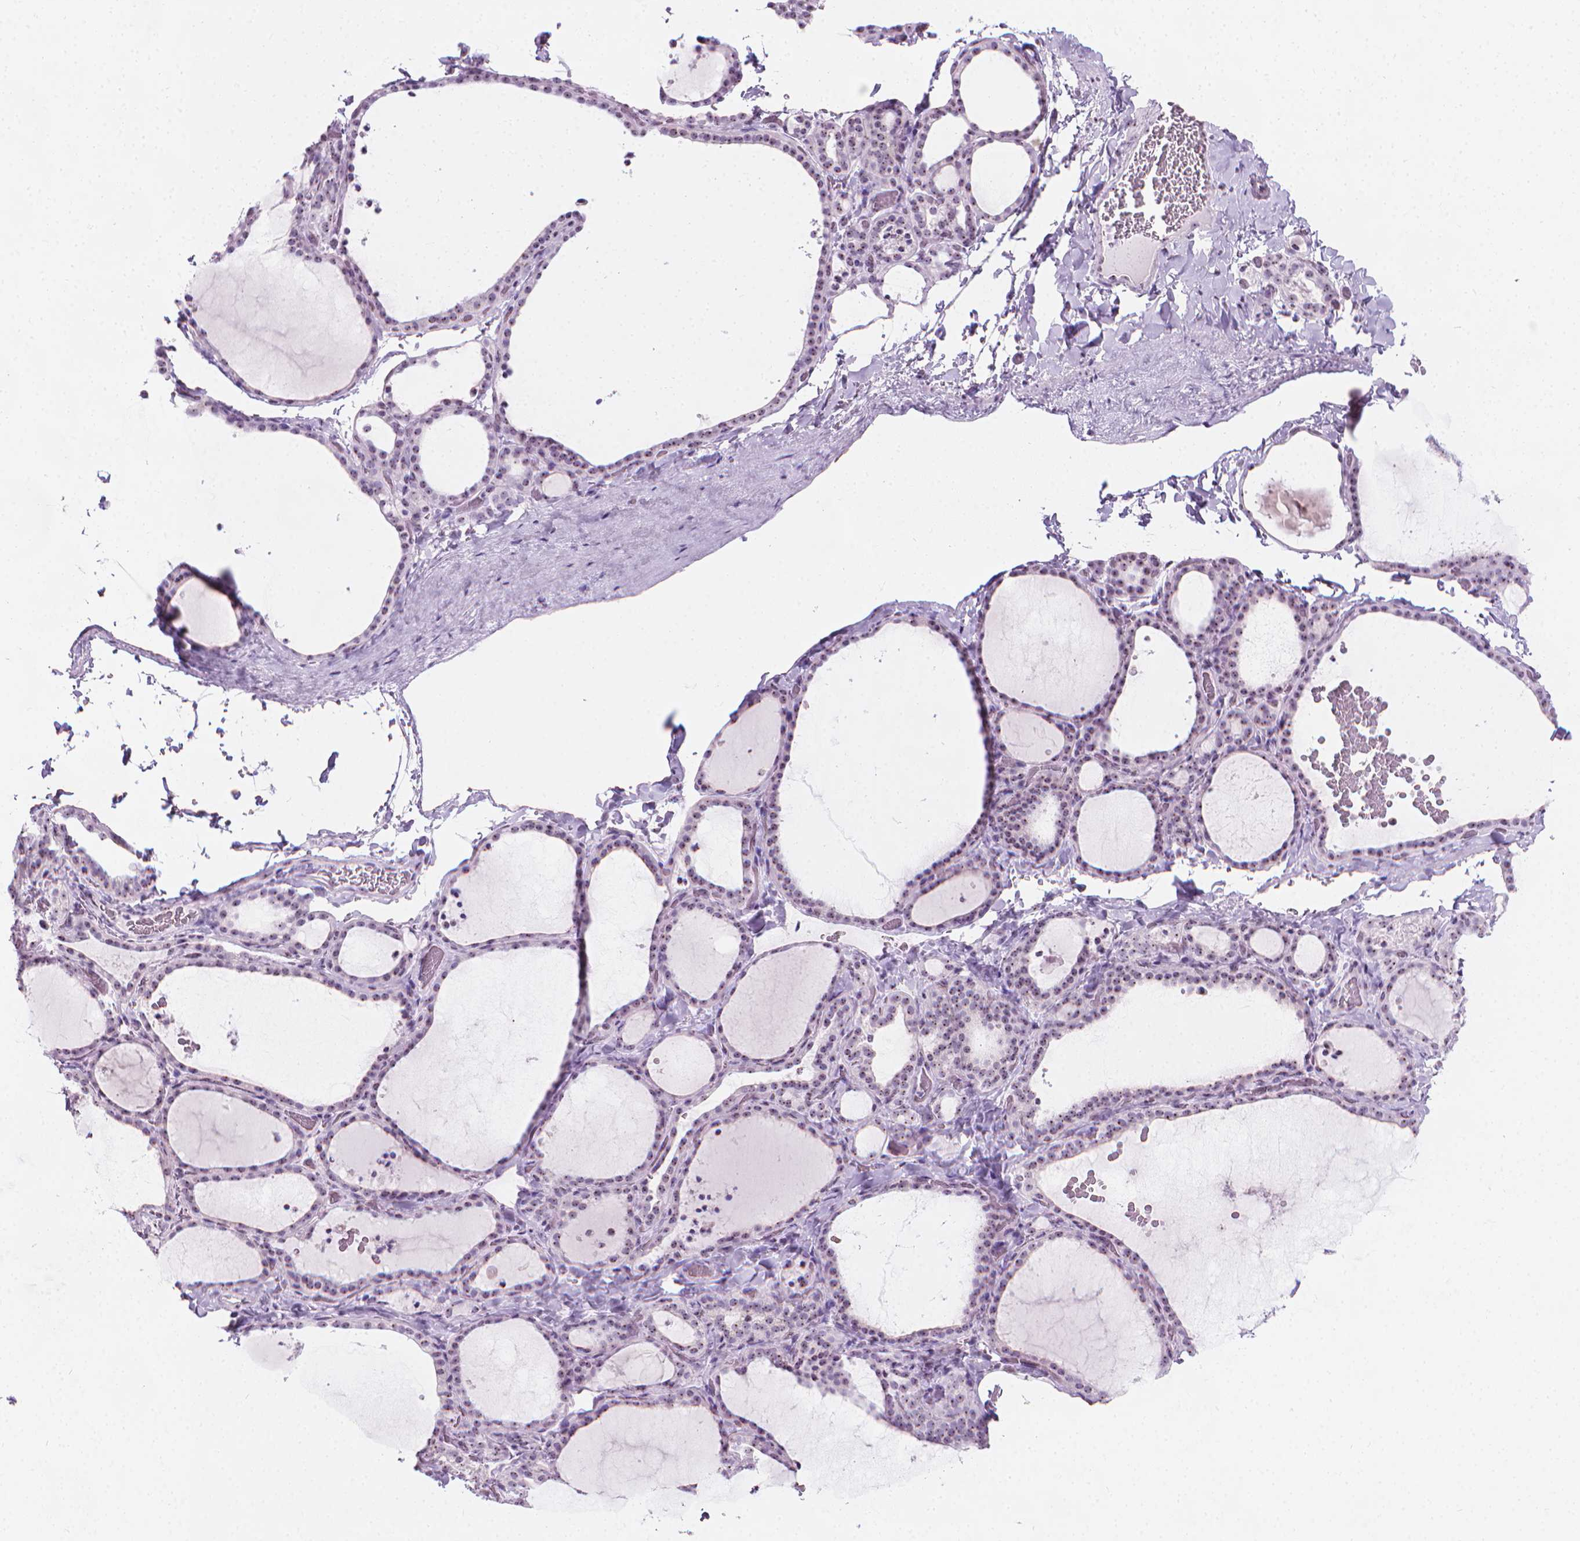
{"staining": {"intensity": "weak", "quantity": "25%-75%", "location": "nuclear"}, "tissue": "thyroid gland", "cell_type": "Glandular cells", "image_type": "normal", "snomed": [{"axis": "morphology", "description": "Normal tissue, NOS"}, {"axis": "topography", "description": "Thyroid gland"}], "caption": "Benign thyroid gland reveals weak nuclear positivity in approximately 25%-75% of glandular cells, visualized by immunohistochemistry.", "gene": "NOL7", "patient": {"sex": "female", "age": 22}}